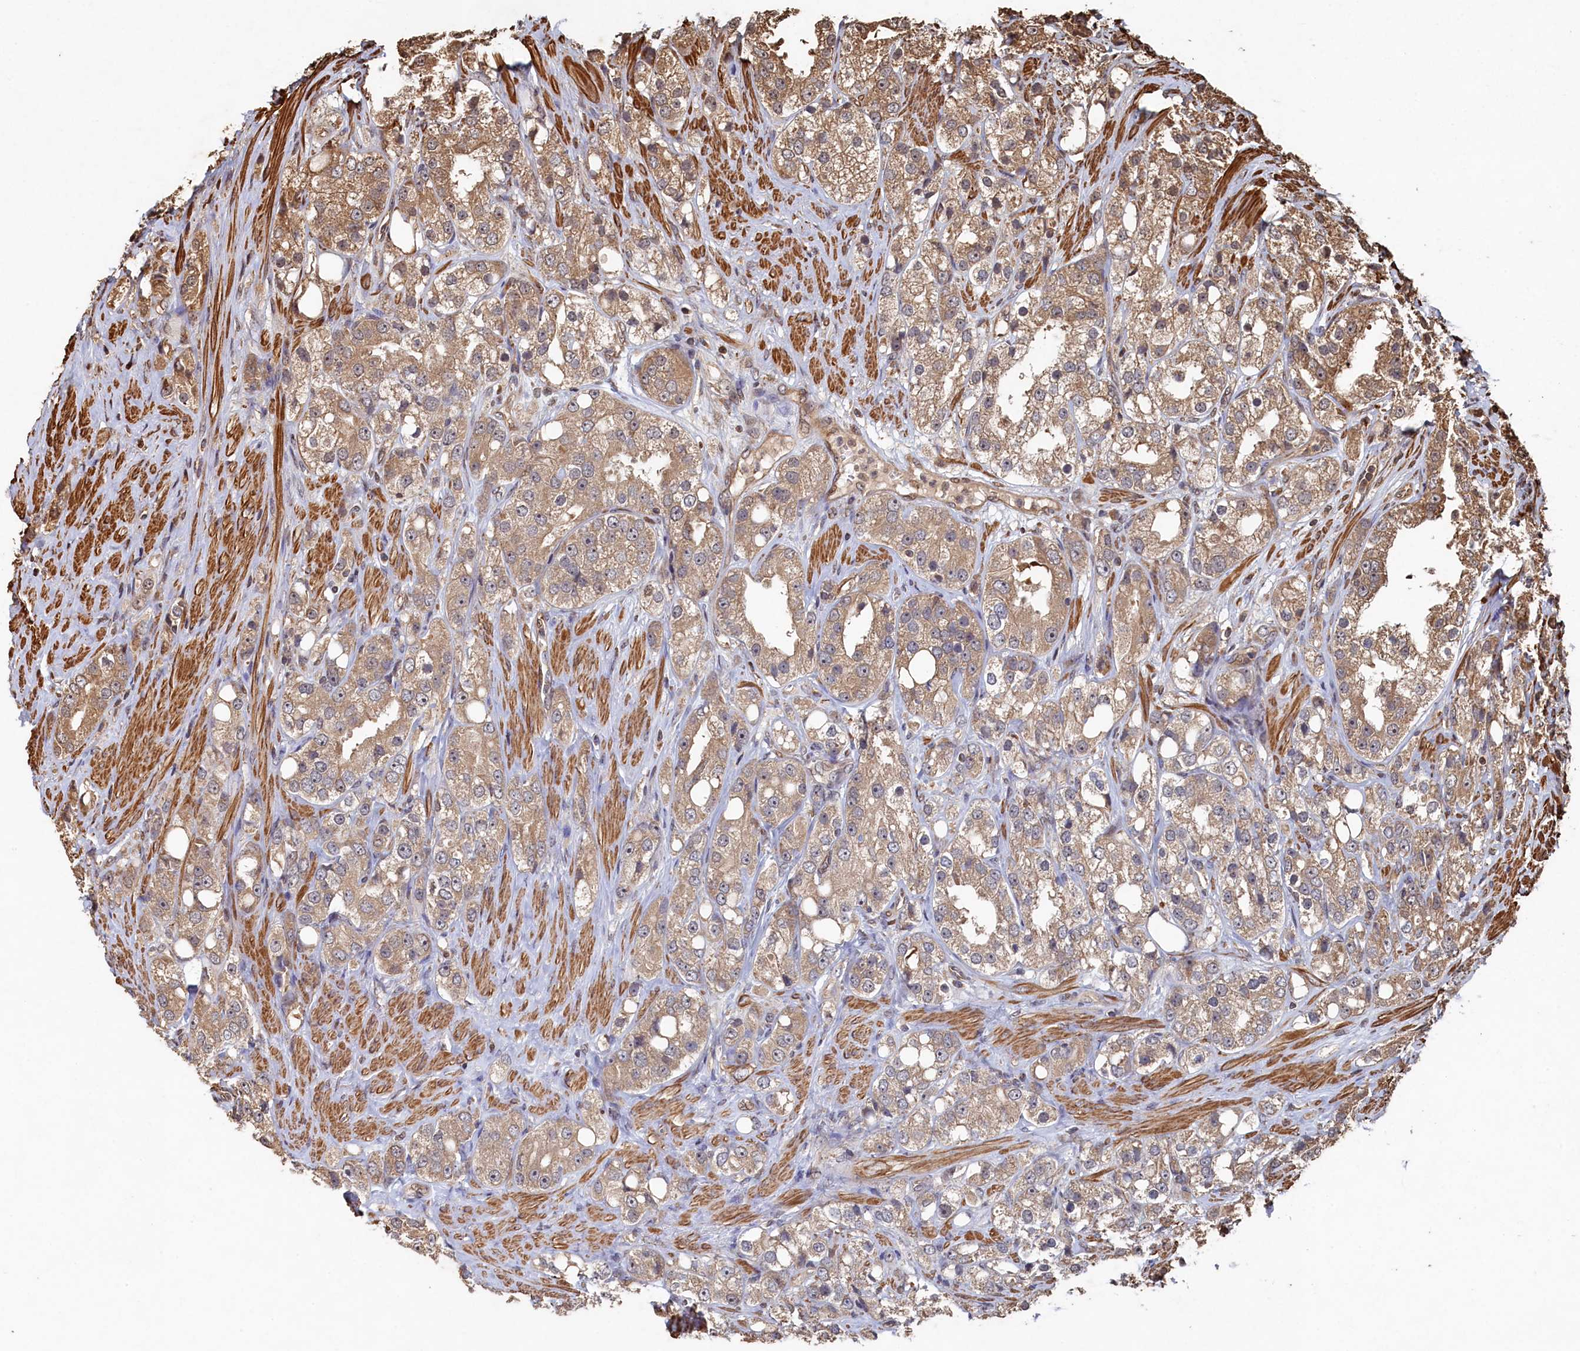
{"staining": {"intensity": "weak", "quantity": ">75%", "location": "cytoplasmic/membranous"}, "tissue": "prostate cancer", "cell_type": "Tumor cells", "image_type": "cancer", "snomed": [{"axis": "morphology", "description": "Adenocarcinoma, NOS"}, {"axis": "topography", "description": "Prostate"}], "caption": "The image shows staining of prostate cancer, revealing weak cytoplasmic/membranous protein positivity (brown color) within tumor cells.", "gene": "PIGN", "patient": {"sex": "male", "age": 79}}